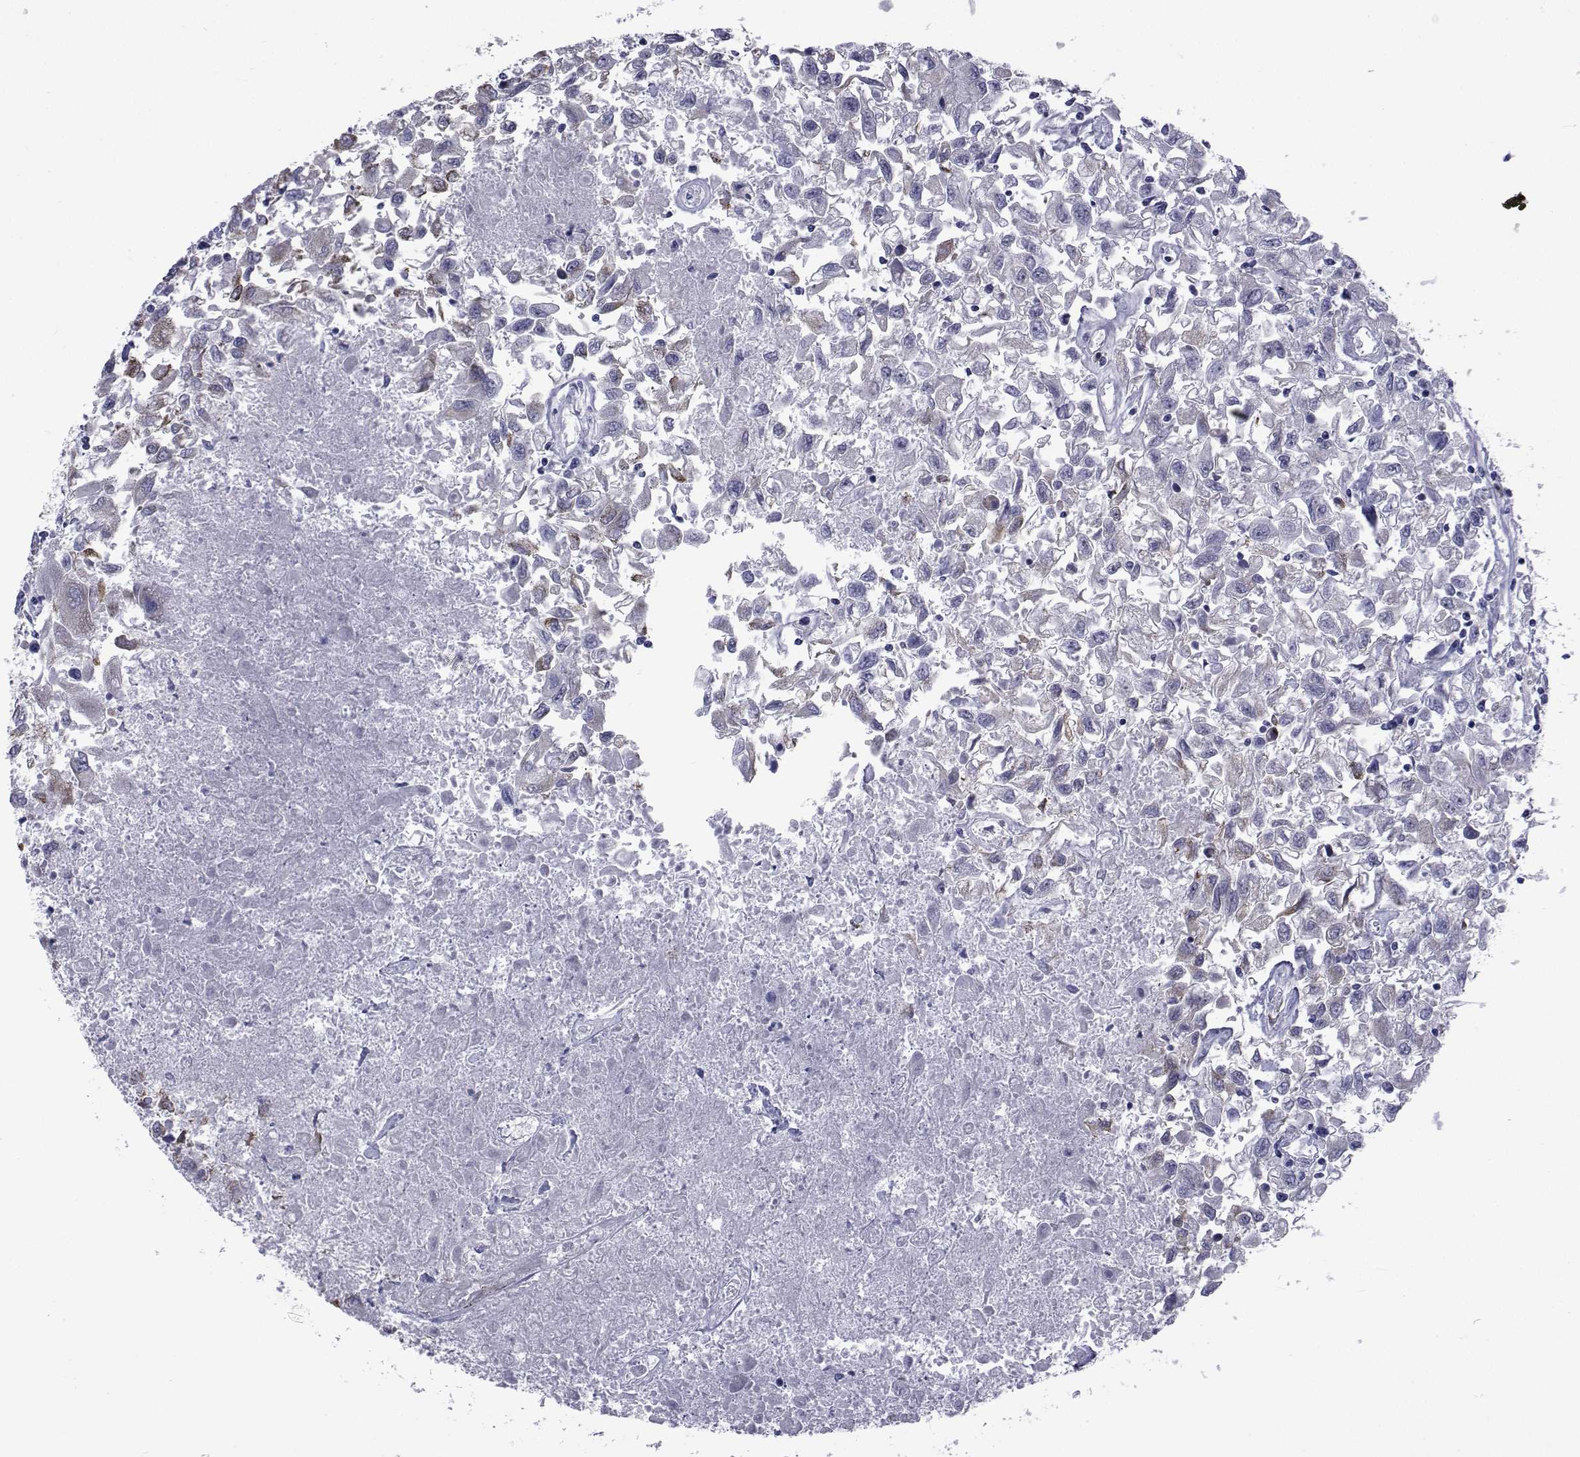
{"staining": {"intensity": "weak", "quantity": "<25%", "location": "cytoplasmic/membranous"}, "tissue": "renal cancer", "cell_type": "Tumor cells", "image_type": "cancer", "snomed": [{"axis": "morphology", "description": "Adenocarcinoma, NOS"}, {"axis": "topography", "description": "Kidney"}], "caption": "Human renal cancer stained for a protein using IHC shows no staining in tumor cells.", "gene": "ROPN1", "patient": {"sex": "female", "age": 76}}